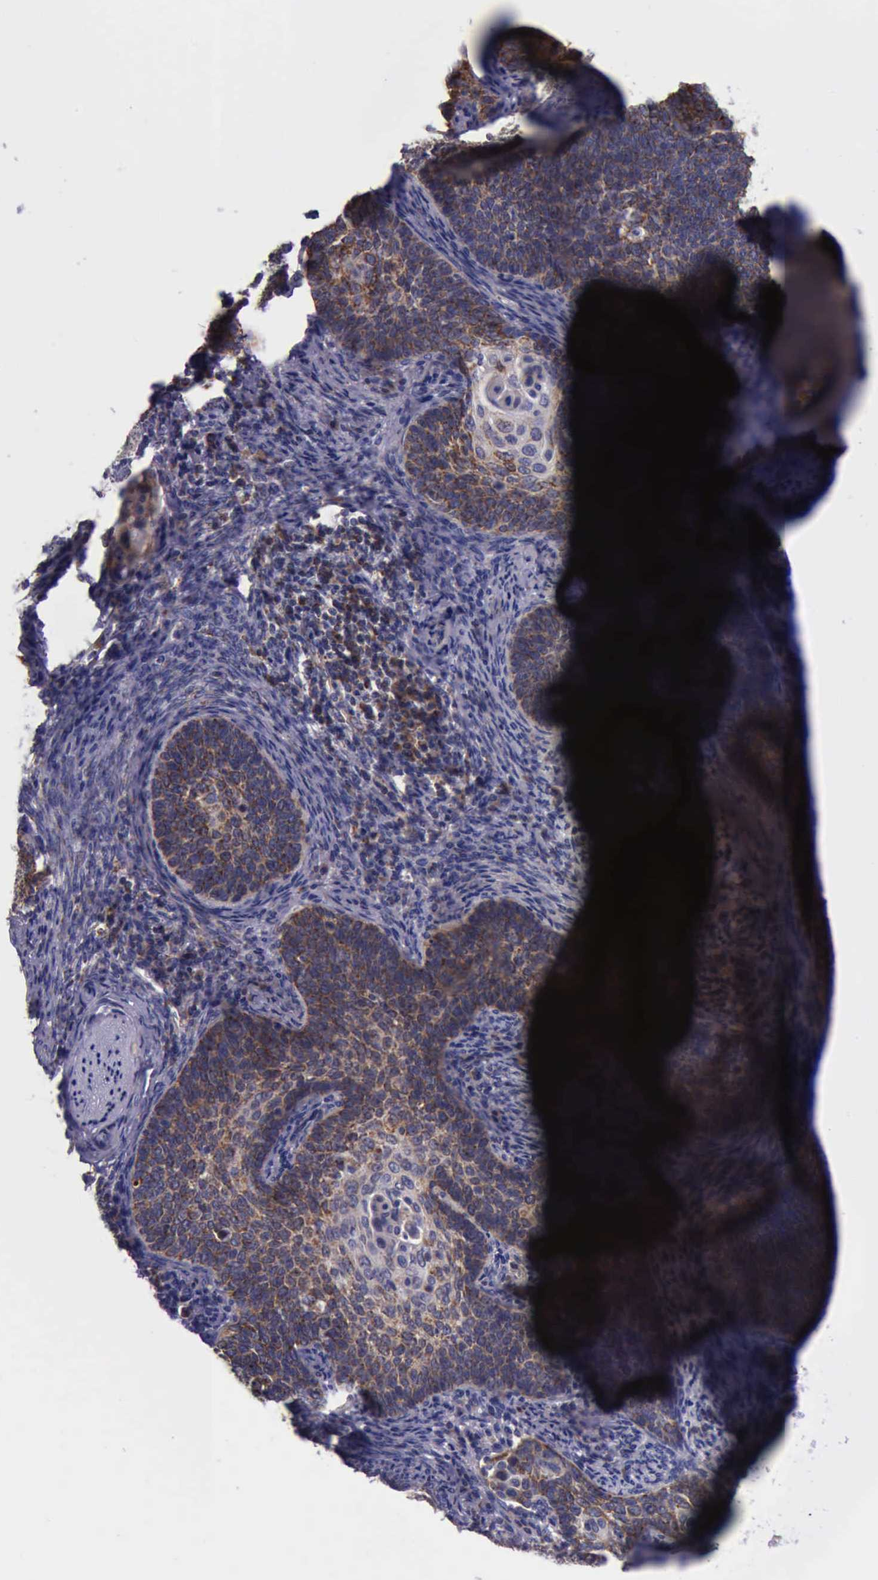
{"staining": {"intensity": "weak", "quantity": ">75%", "location": "cytoplasmic/membranous"}, "tissue": "cervical cancer", "cell_type": "Tumor cells", "image_type": "cancer", "snomed": [{"axis": "morphology", "description": "Squamous cell carcinoma, NOS"}, {"axis": "topography", "description": "Cervix"}], "caption": "Tumor cells display weak cytoplasmic/membranous staining in about >75% of cells in cervical squamous cell carcinoma.", "gene": "TXN2", "patient": {"sex": "female", "age": 33}}